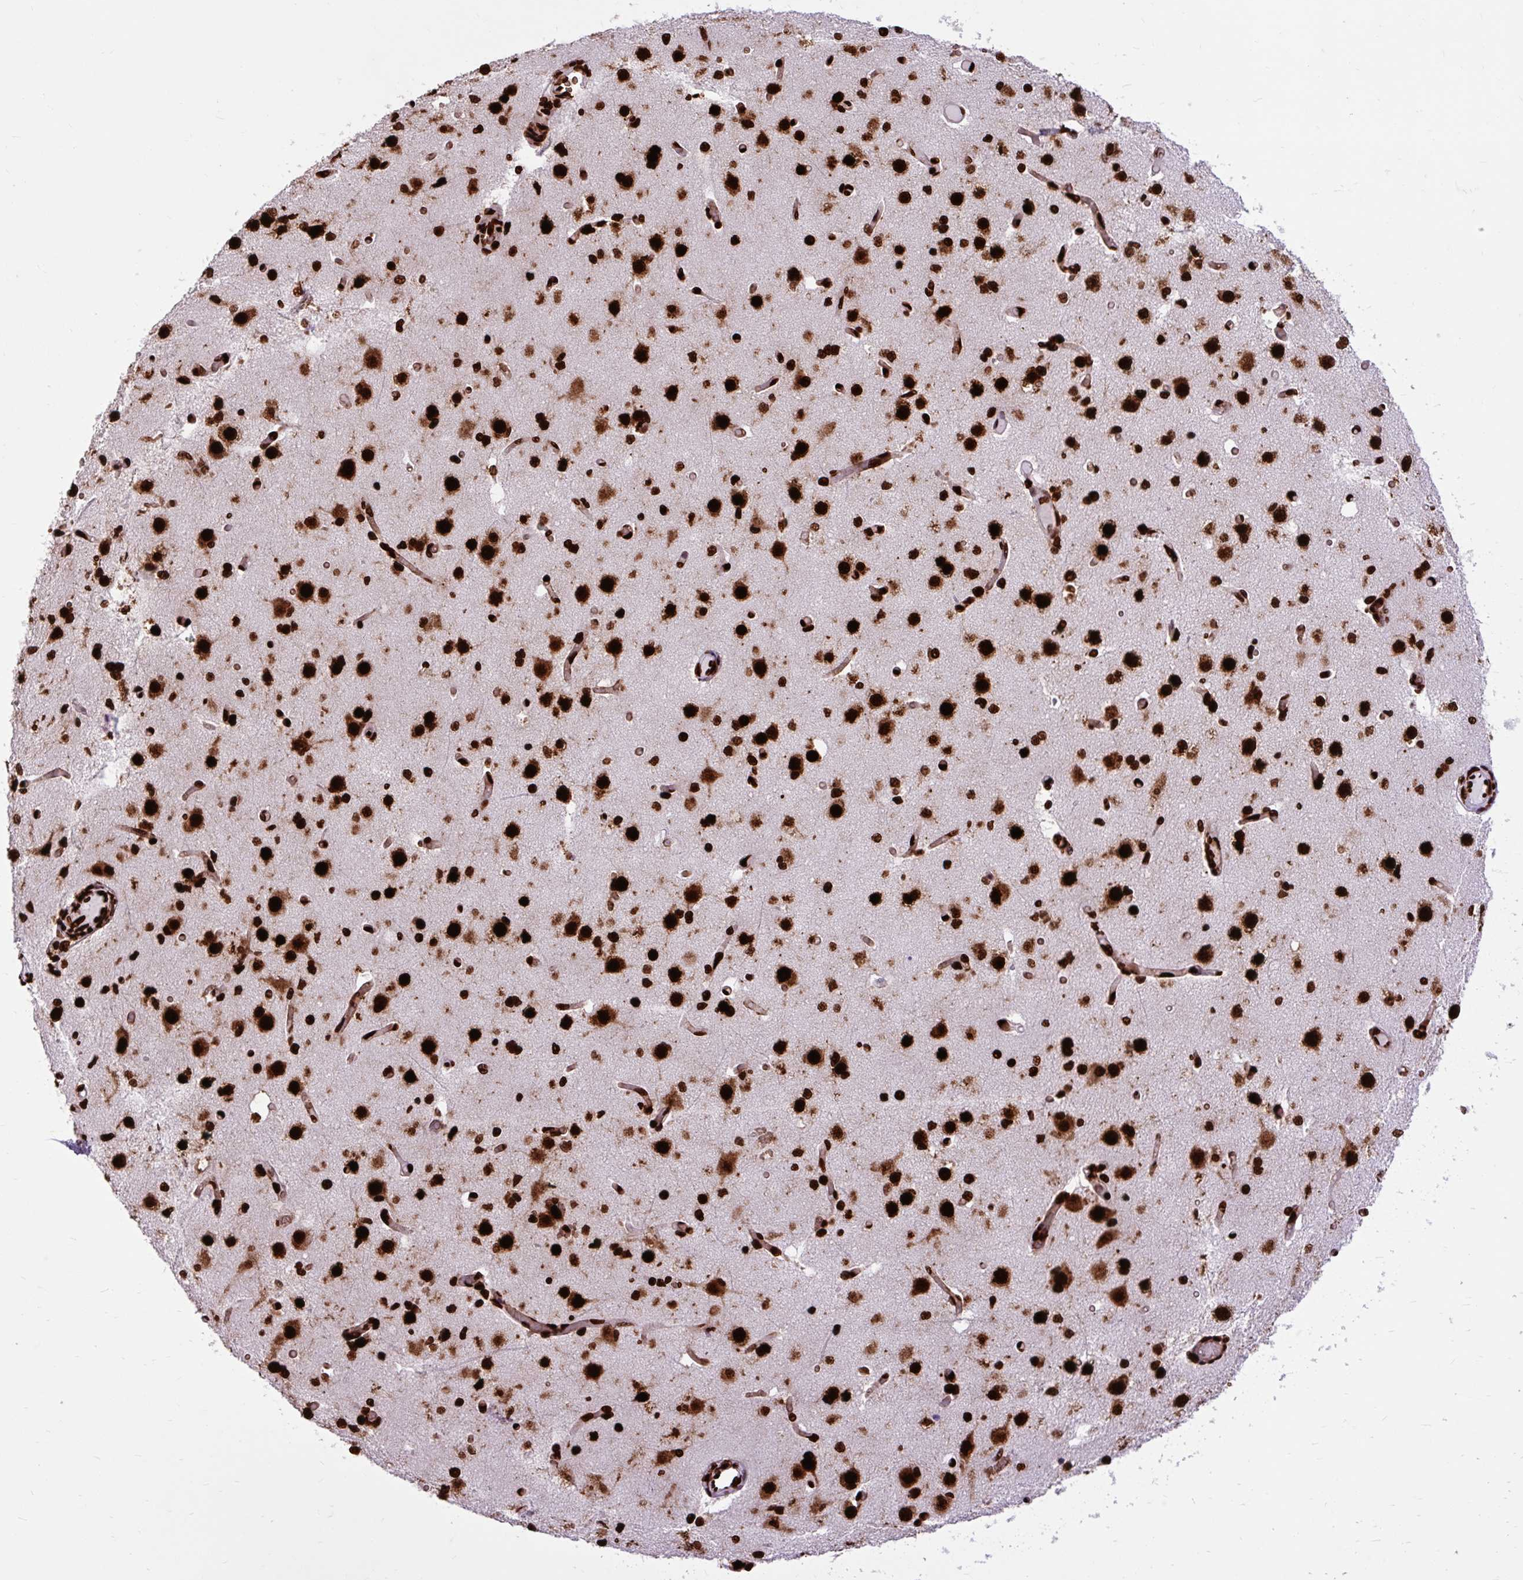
{"staining": {"intensity": "strong", "quantity": ">75%", "location": "nuclear"}, "tissue": "cerebral cortex", "cell_type": "Endothelial cells", "image_type": "normal", "snomed": [{"axis": "morphology", "description": "Normal tissue, NOS"}, {"axis": "morphology", "description": "Inflammation, NOS"}, {"axis": "topography", "description": "Cerebral cortex"}], "caption": "Immunohistochemical staining of unremarkable human cerebral cortex demonstrates high levels of strong nuclear staining in about >75% of endothelial cells.", "gene": "FUS", "patient": {"sex": "male", "age": 6}}